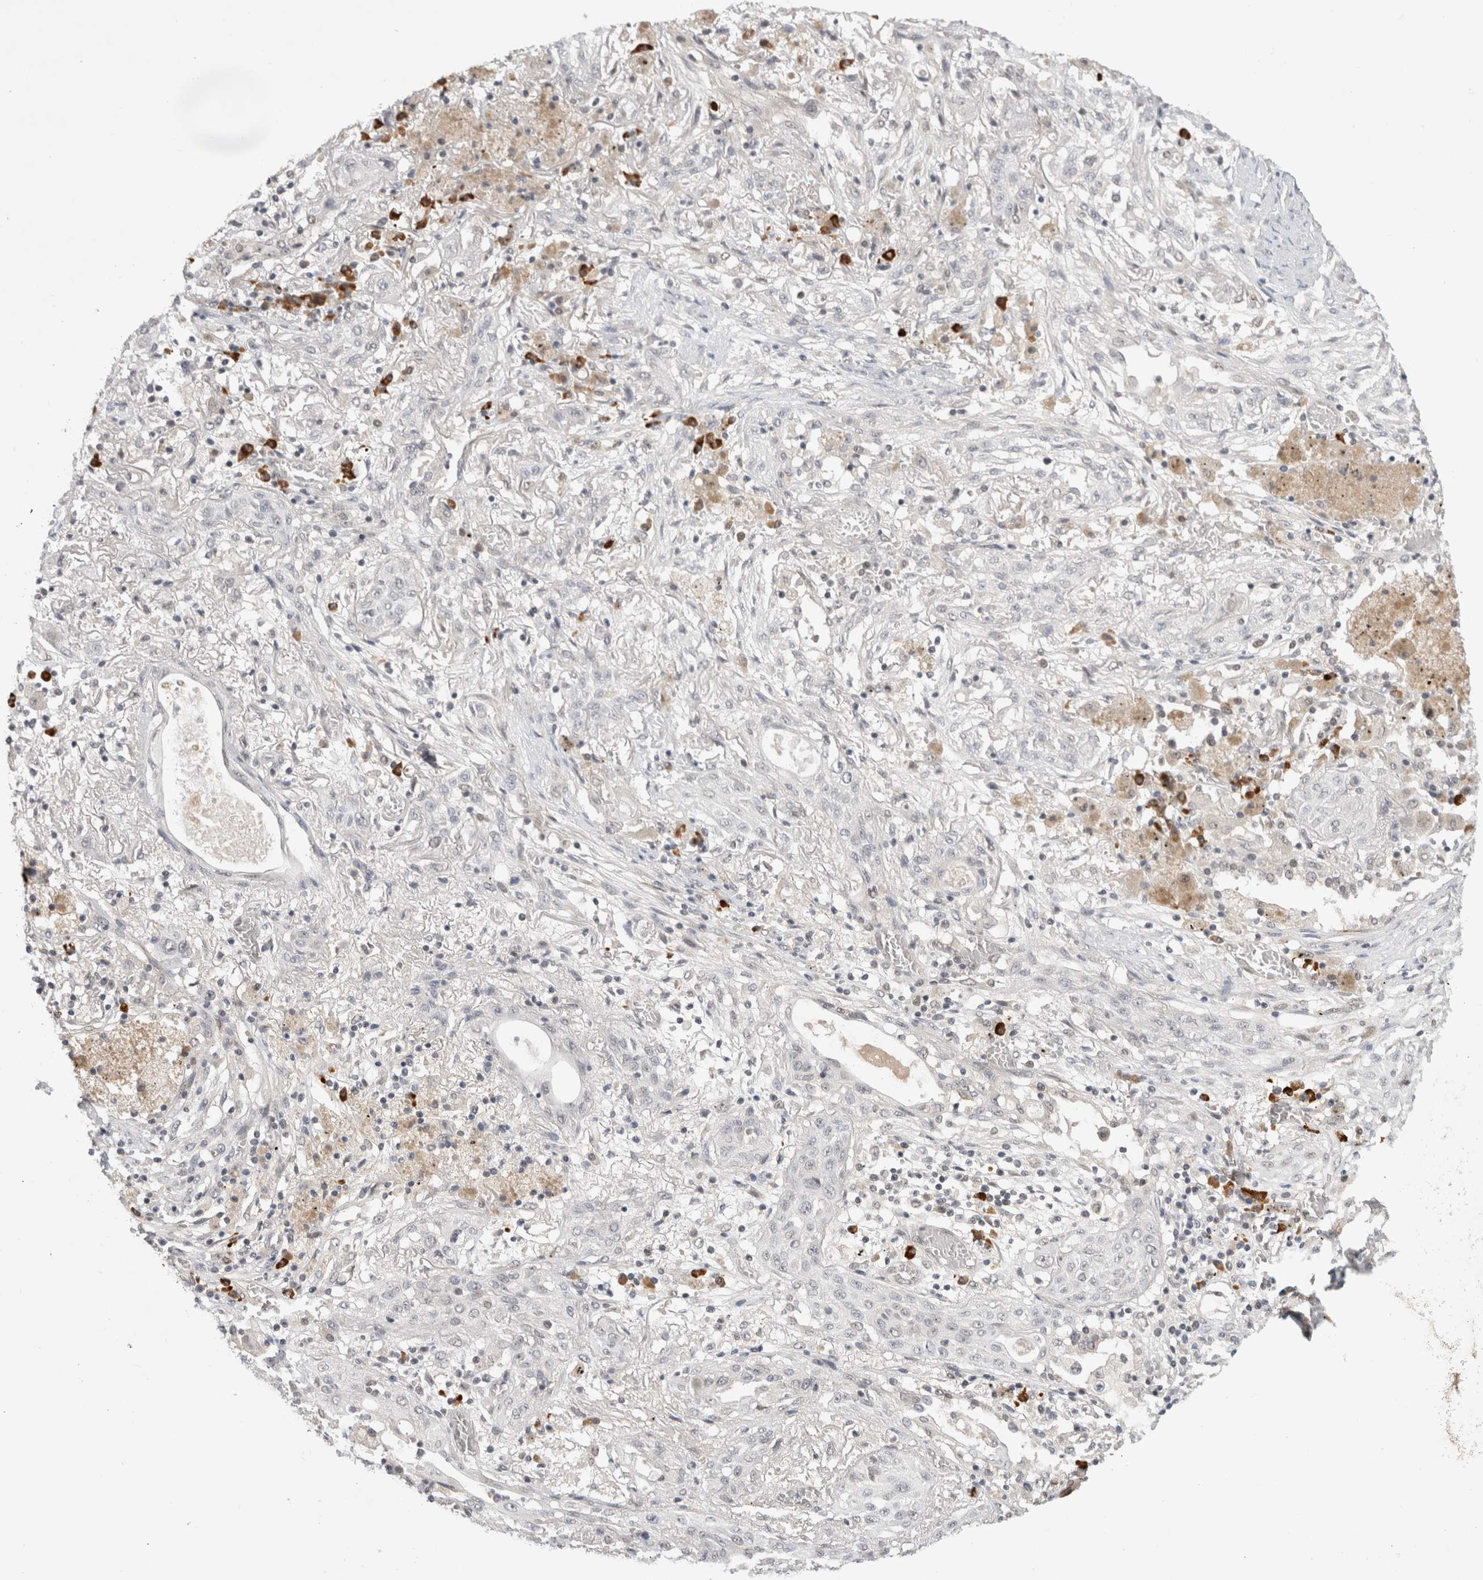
{"staining": {"intensity": "negative", "quantity": "none", "location": "none"}, "tissue": "lung cancer", "cell_type": "Tumor cells", "image_type": "cancer", "snomed": [{"axis": "morphology", "description": "Squamous cell carcinoma, NOS"}, {"axis": "topography", "description": "Lung"}], "caption": "IHC image of neoplastic tissue: lung cancer (squamous cell carcinoma) stained with DAB (3,3'-diaminobenzidine) displays no significant protein positivity in tumor cells. Nuclei are stained in blue.", "gene": "ZNF24", "patient": {"sex": "female", "age": 47}}